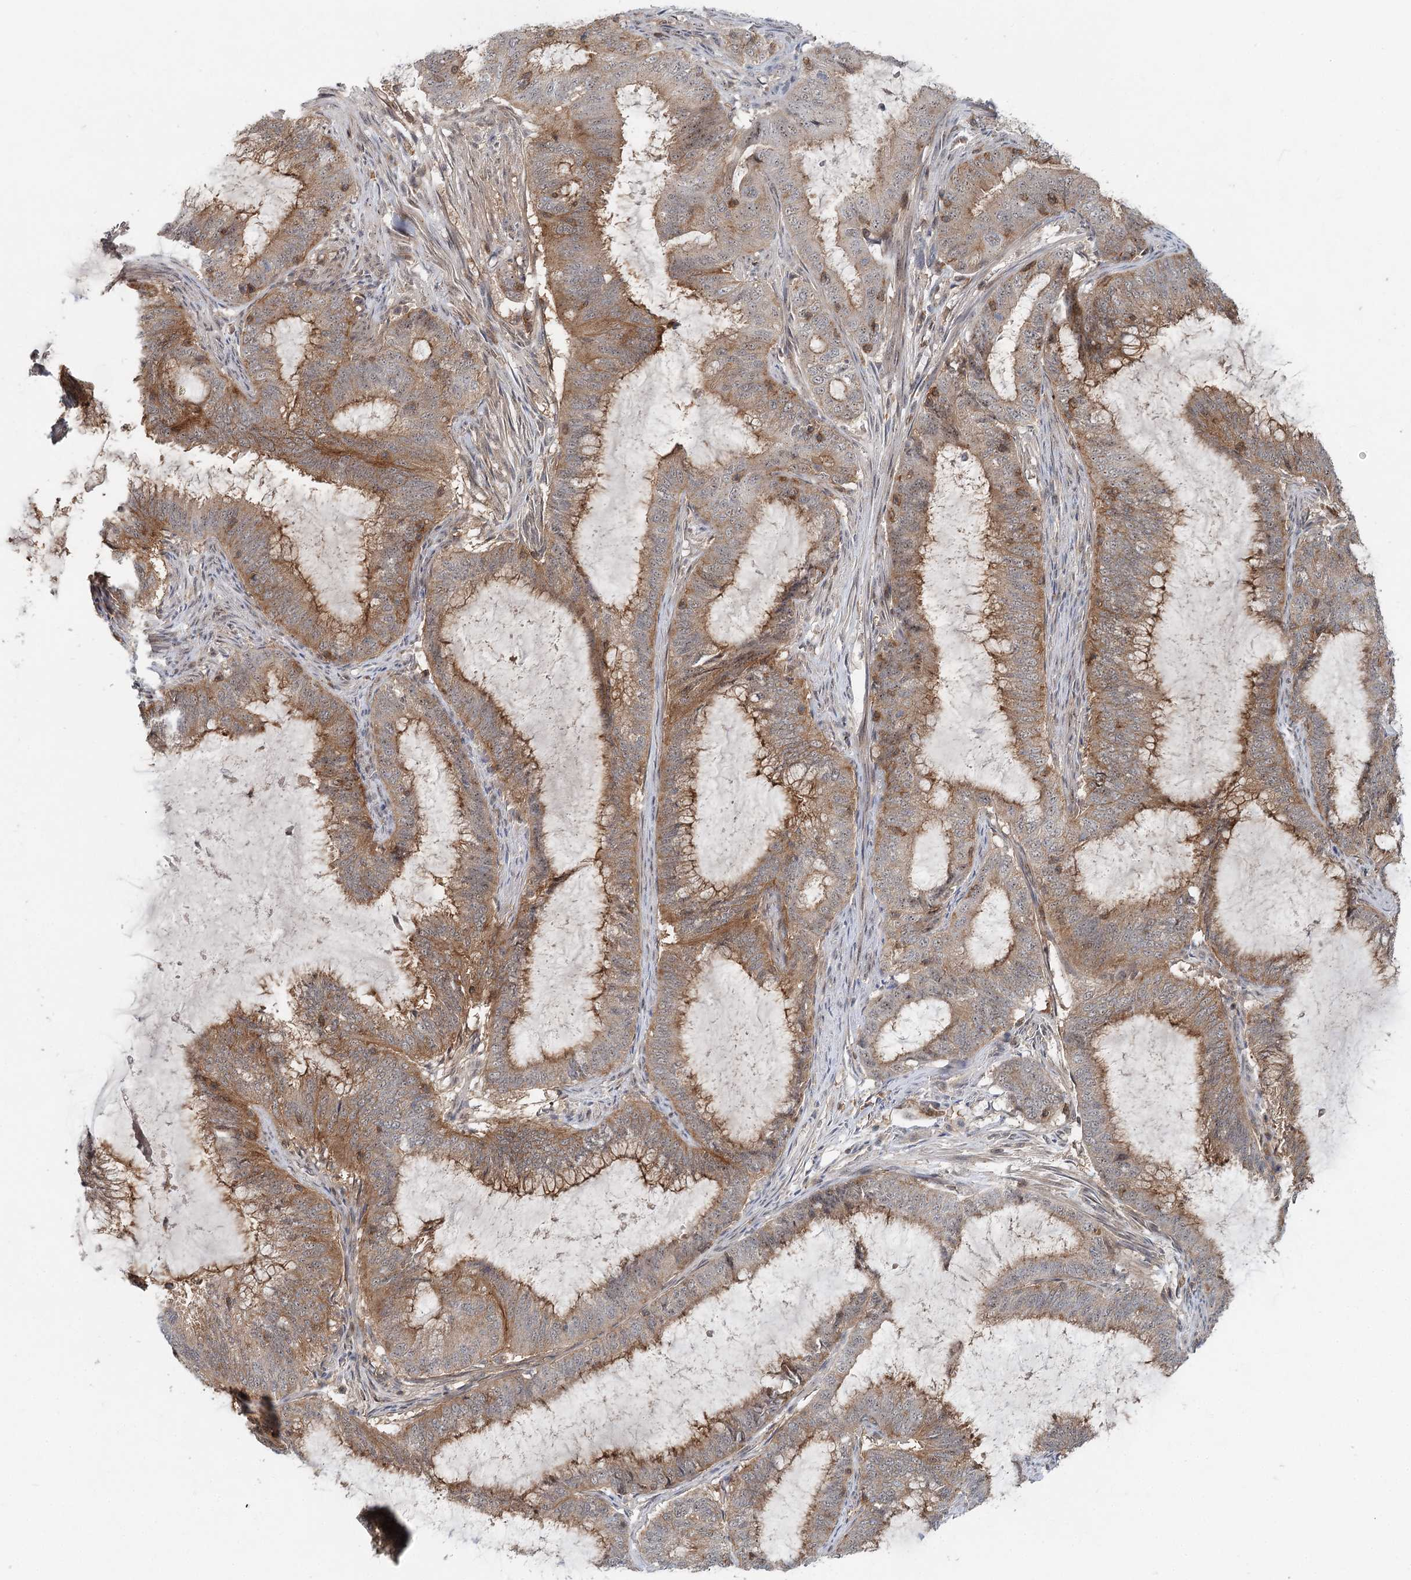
{"staining": {"intensity": "moderate", "quantity": "25%-75%", "location": "cytoplasmic/membranous"}, "tissue": "endometrial cancer", "cell_type": "Tumor cells", "image_type": "cancer", "snomed": [{"axis": "morphology", "description": "Adenocarcinoma, NOS"}, {"axis": "topography", "description": "Endometrium"}], "caption": "Adenocarcinoma (endometrial) tissue shows moderate cytoplasmic/membranous positivity in about 25%-75% of tumor cells, visualized by immunohistochemistry.", "gene": "CDC42SE2", "patient": {"sex": "female", "age": 51}}